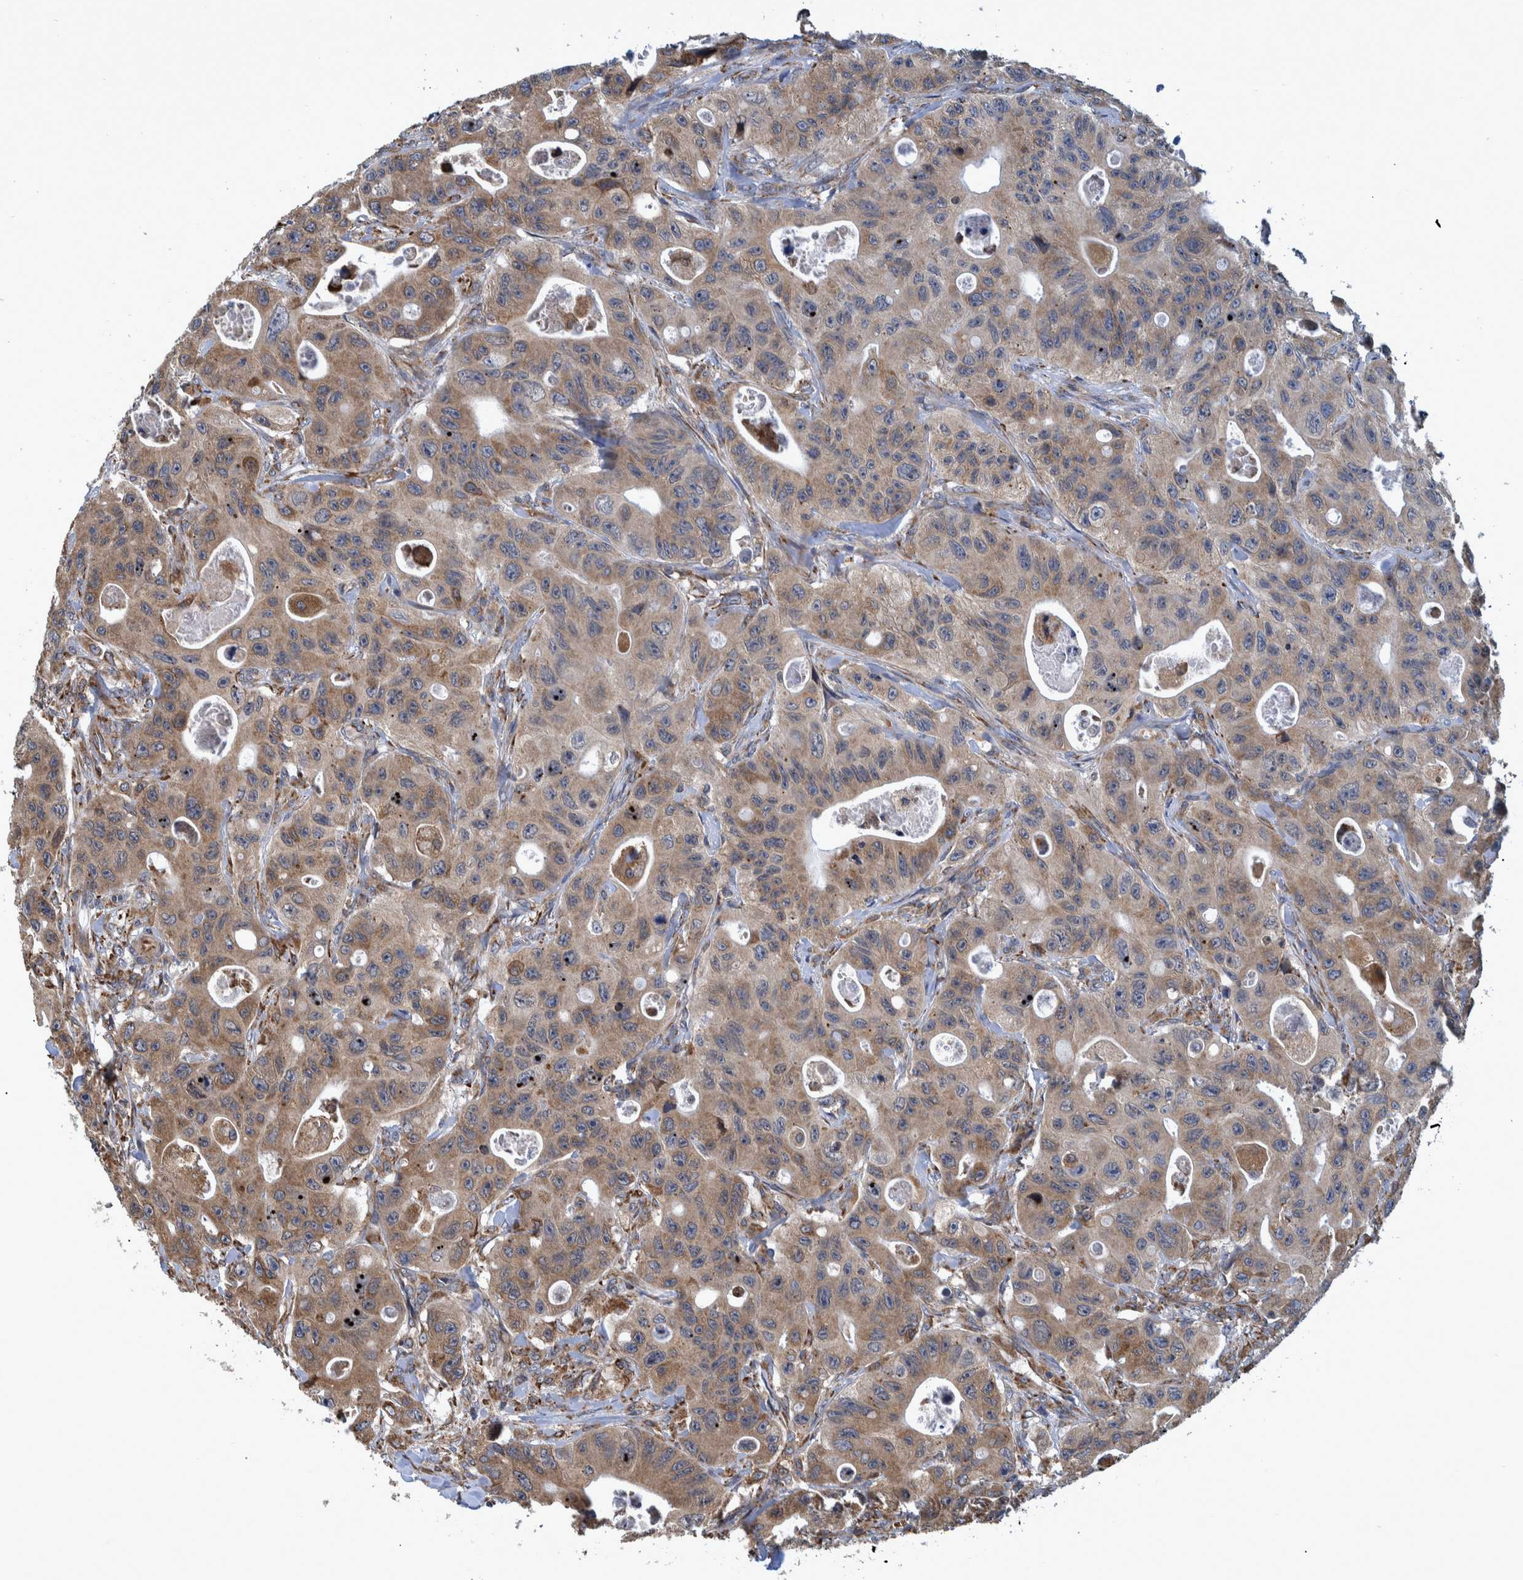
{"staining": {"intensity": "moderate", "quantity": ">75%", "location": "cytoplasmic/membranous"}, "tissue": "colorectal cancer", "cell_type": "Tumor cells", "image_type": "cancer", "snomed": [{"axis": "morphology", "description": "Adenocarcinoma, NOS"}, {"axis": "topography", "description": "Colon"}], "caption": "Brown immunohistochemical staining in adenocarcinoma (colorectal) displays moderate cytoplasmic/membranous staining in about >75% of tumor cells. Ihc stains the protein in brown and the nuclei are stained blue.", "gene": "SPAG5", "patient": {"sex": "female", "age": 46}}